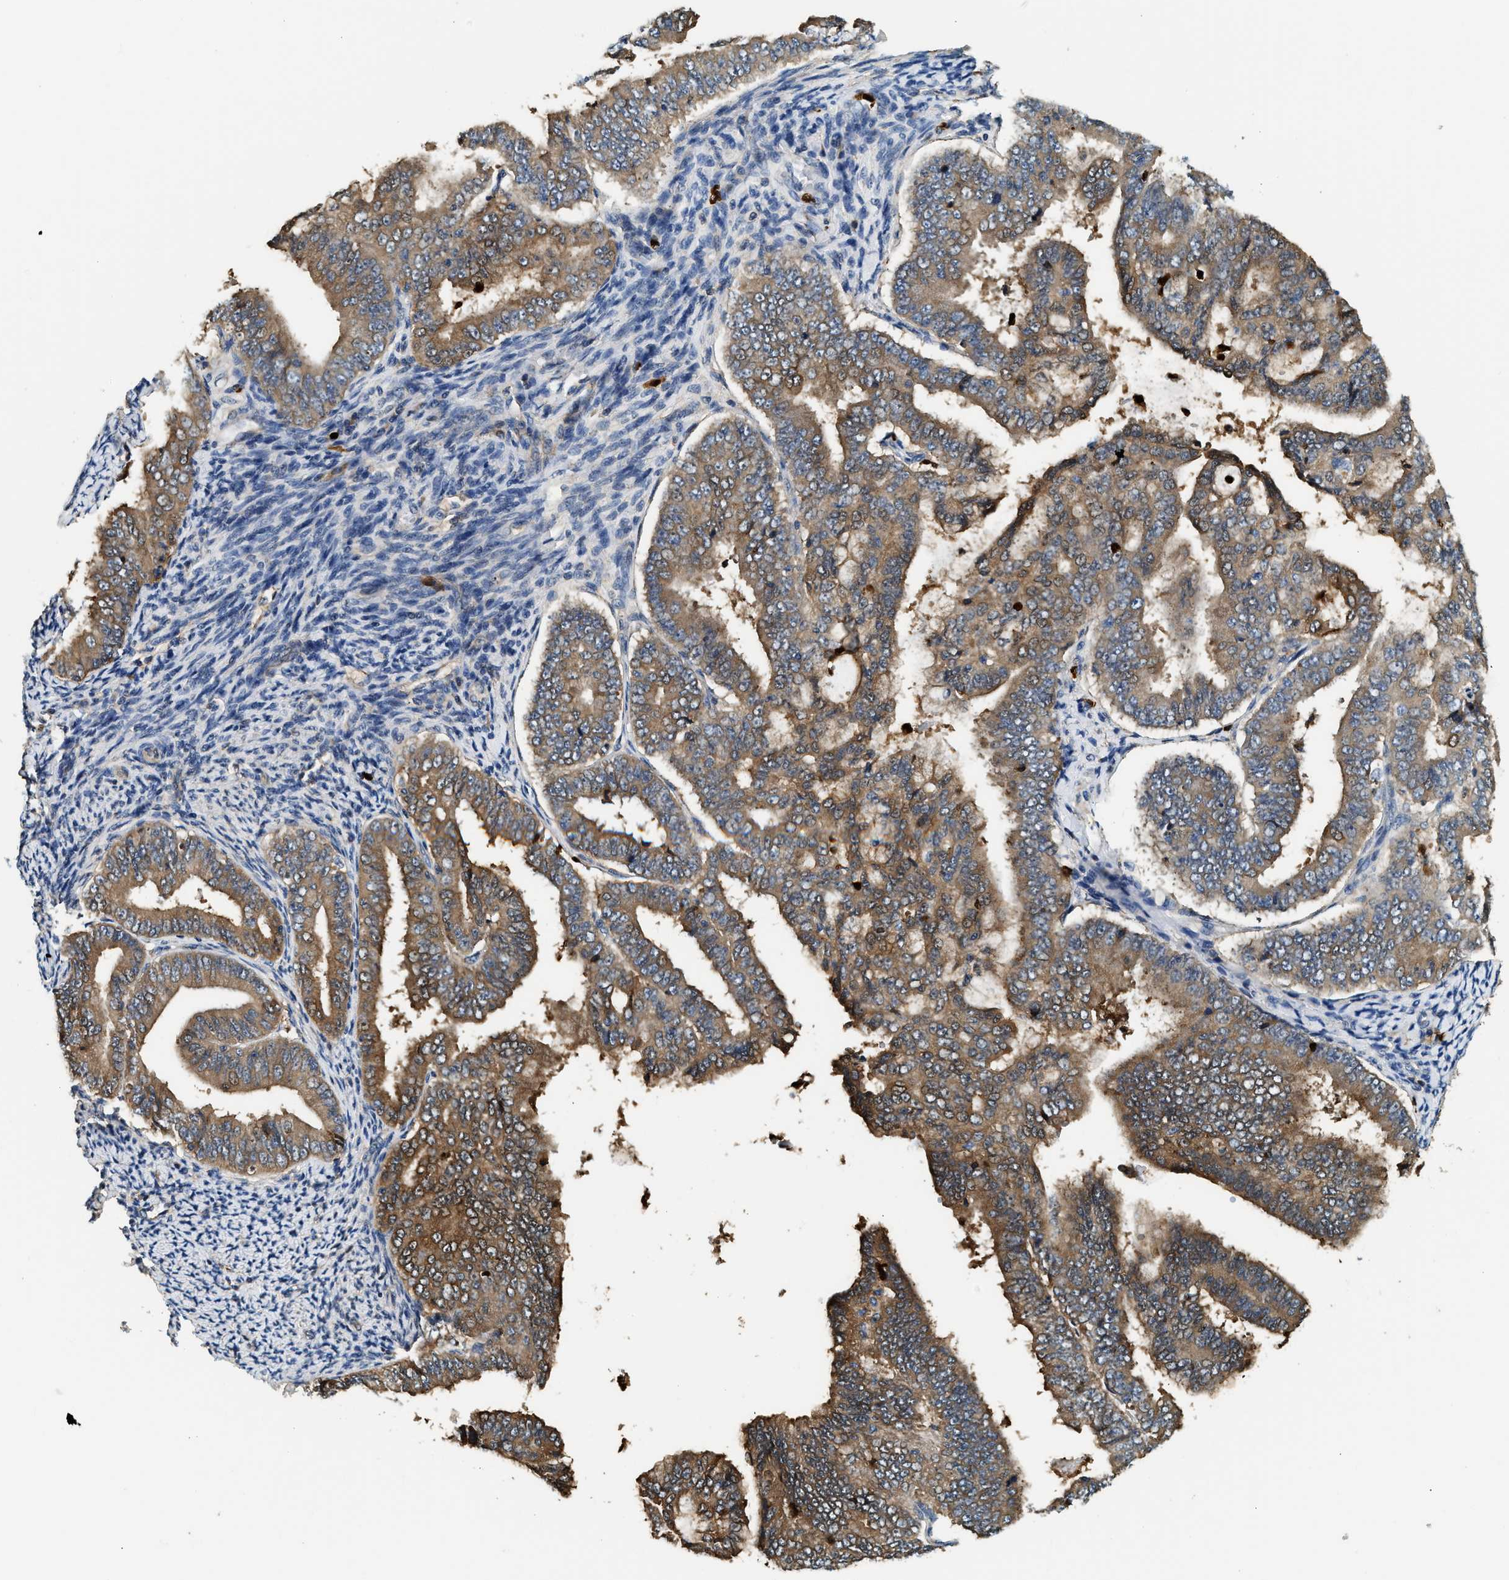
{"staining": {"intensity": "moderate", "quantity": ">75%", "location": "cytoplasmic/membranous"}, "tissue": "endometrial cancer", "cell_type": "Tumor cells", "image_type": "cancer", "snomed": [{"axis": "morphology", "description": "Adenocarcinoma, NOS"}, {"axis": "topography", "description": "Endometrium"}], "caption": "A brown stain labels moderate cytoplasmic/membranous expression of a protein in human endometrial cancer tumor cells. The protein is shown in brown color, while the nuclei are stained blue.", "gene": "ANXA3", "patient": {"sex": "female", "age": 63}}